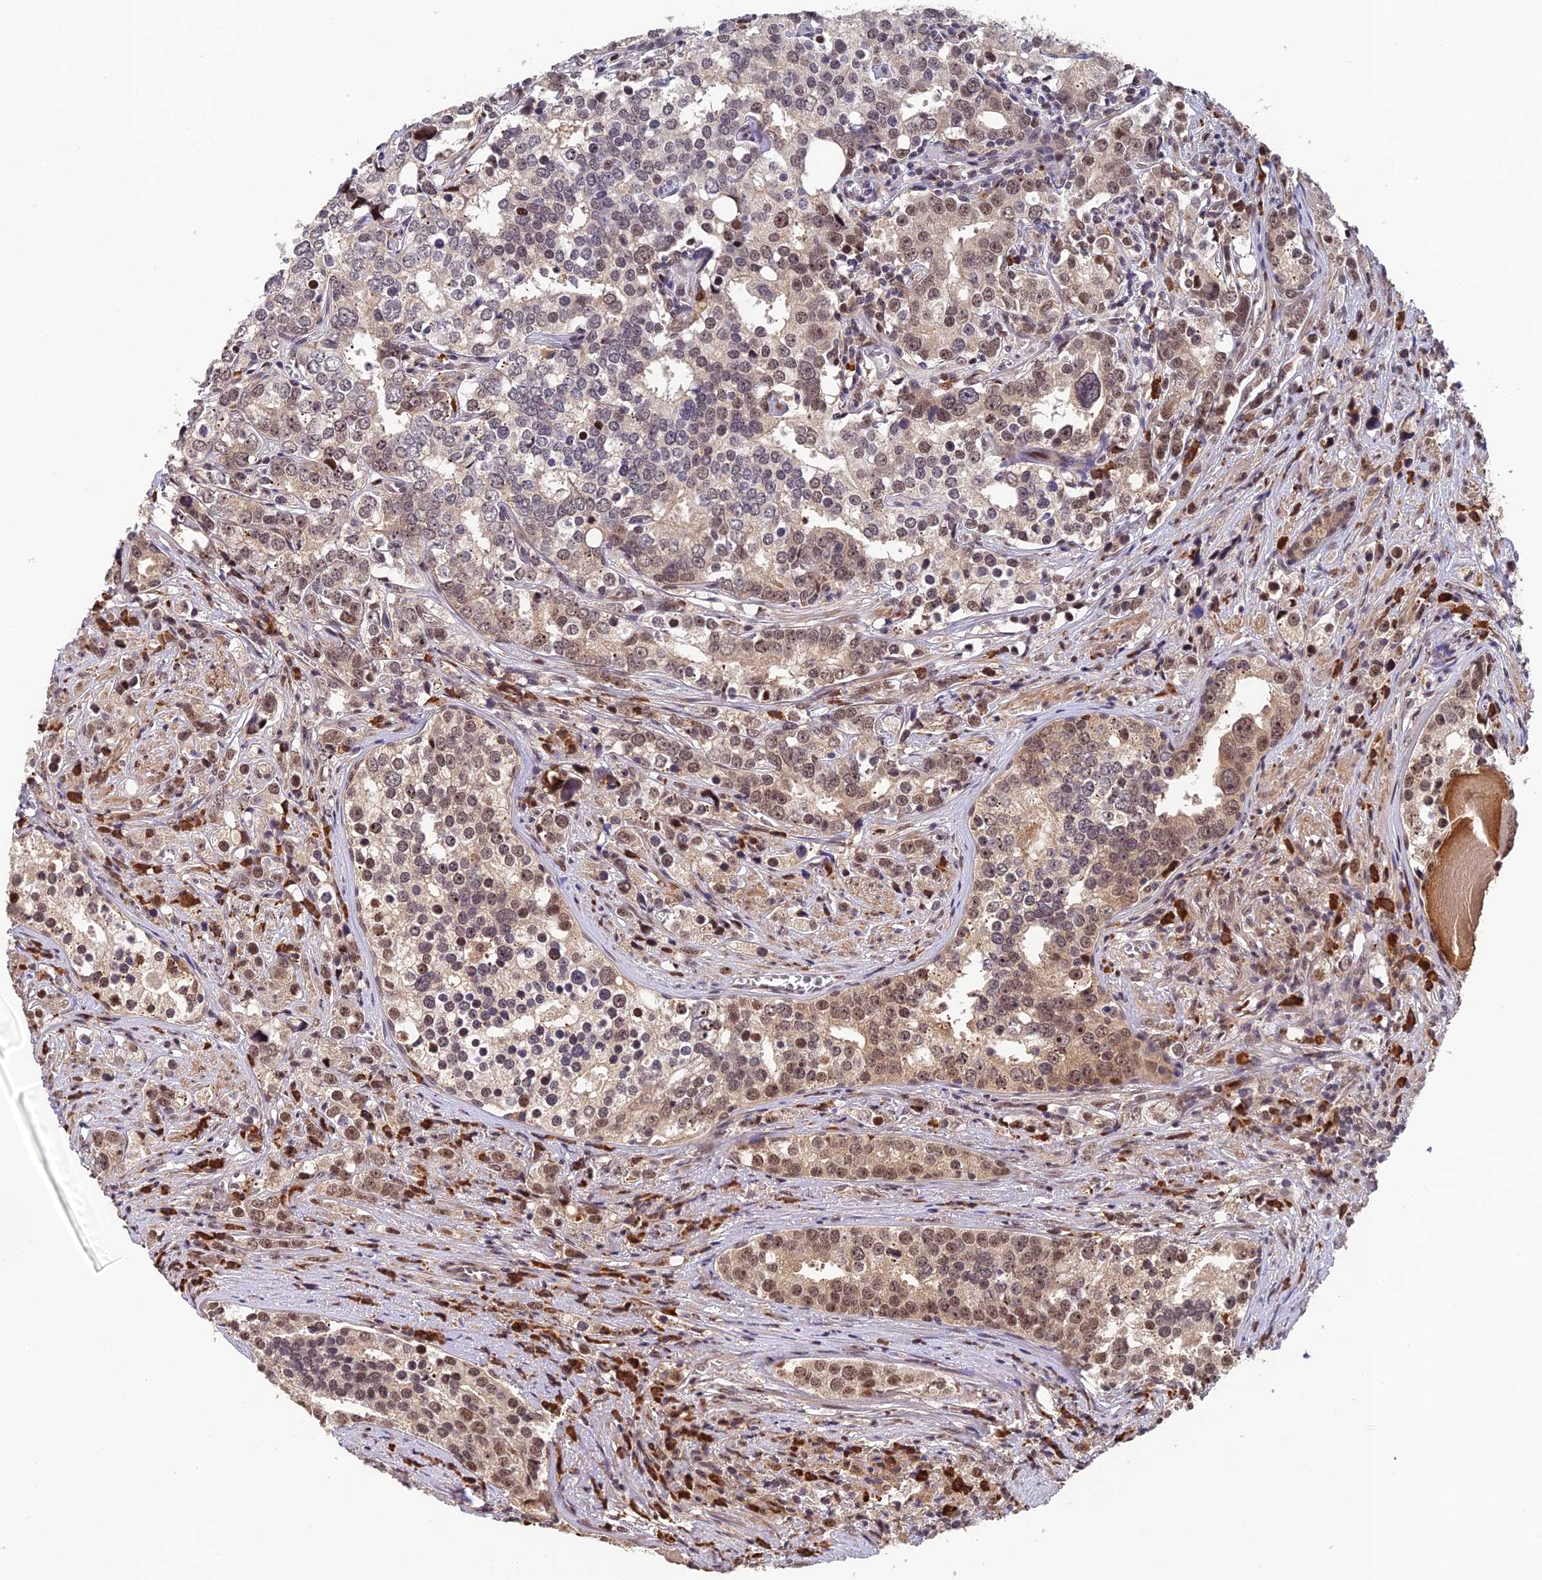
{"staining": {"intensity": "moderate", "quantity": "25%-75%", "location": "nuclear"}, "tissue": "prostate cancer", "cell_type": "Tumor cells", "image_type": "cancer", "snomed": [{"axis": "morphology", "description": "Adenocarcinoma, High grade"}, {"axis": "topography", "description": "Prostate"}], "caption": "Immunohistochemistry micrograph of adenocarcinoma (high-grade) (prostate) stained for a protein (brown), which exhibits medium levels of moderate nuclear expression in approximately 25%-75% of tumor cells.", "gene": "OSBPL1A", "patient": {"sex": "male", "age": 71}}